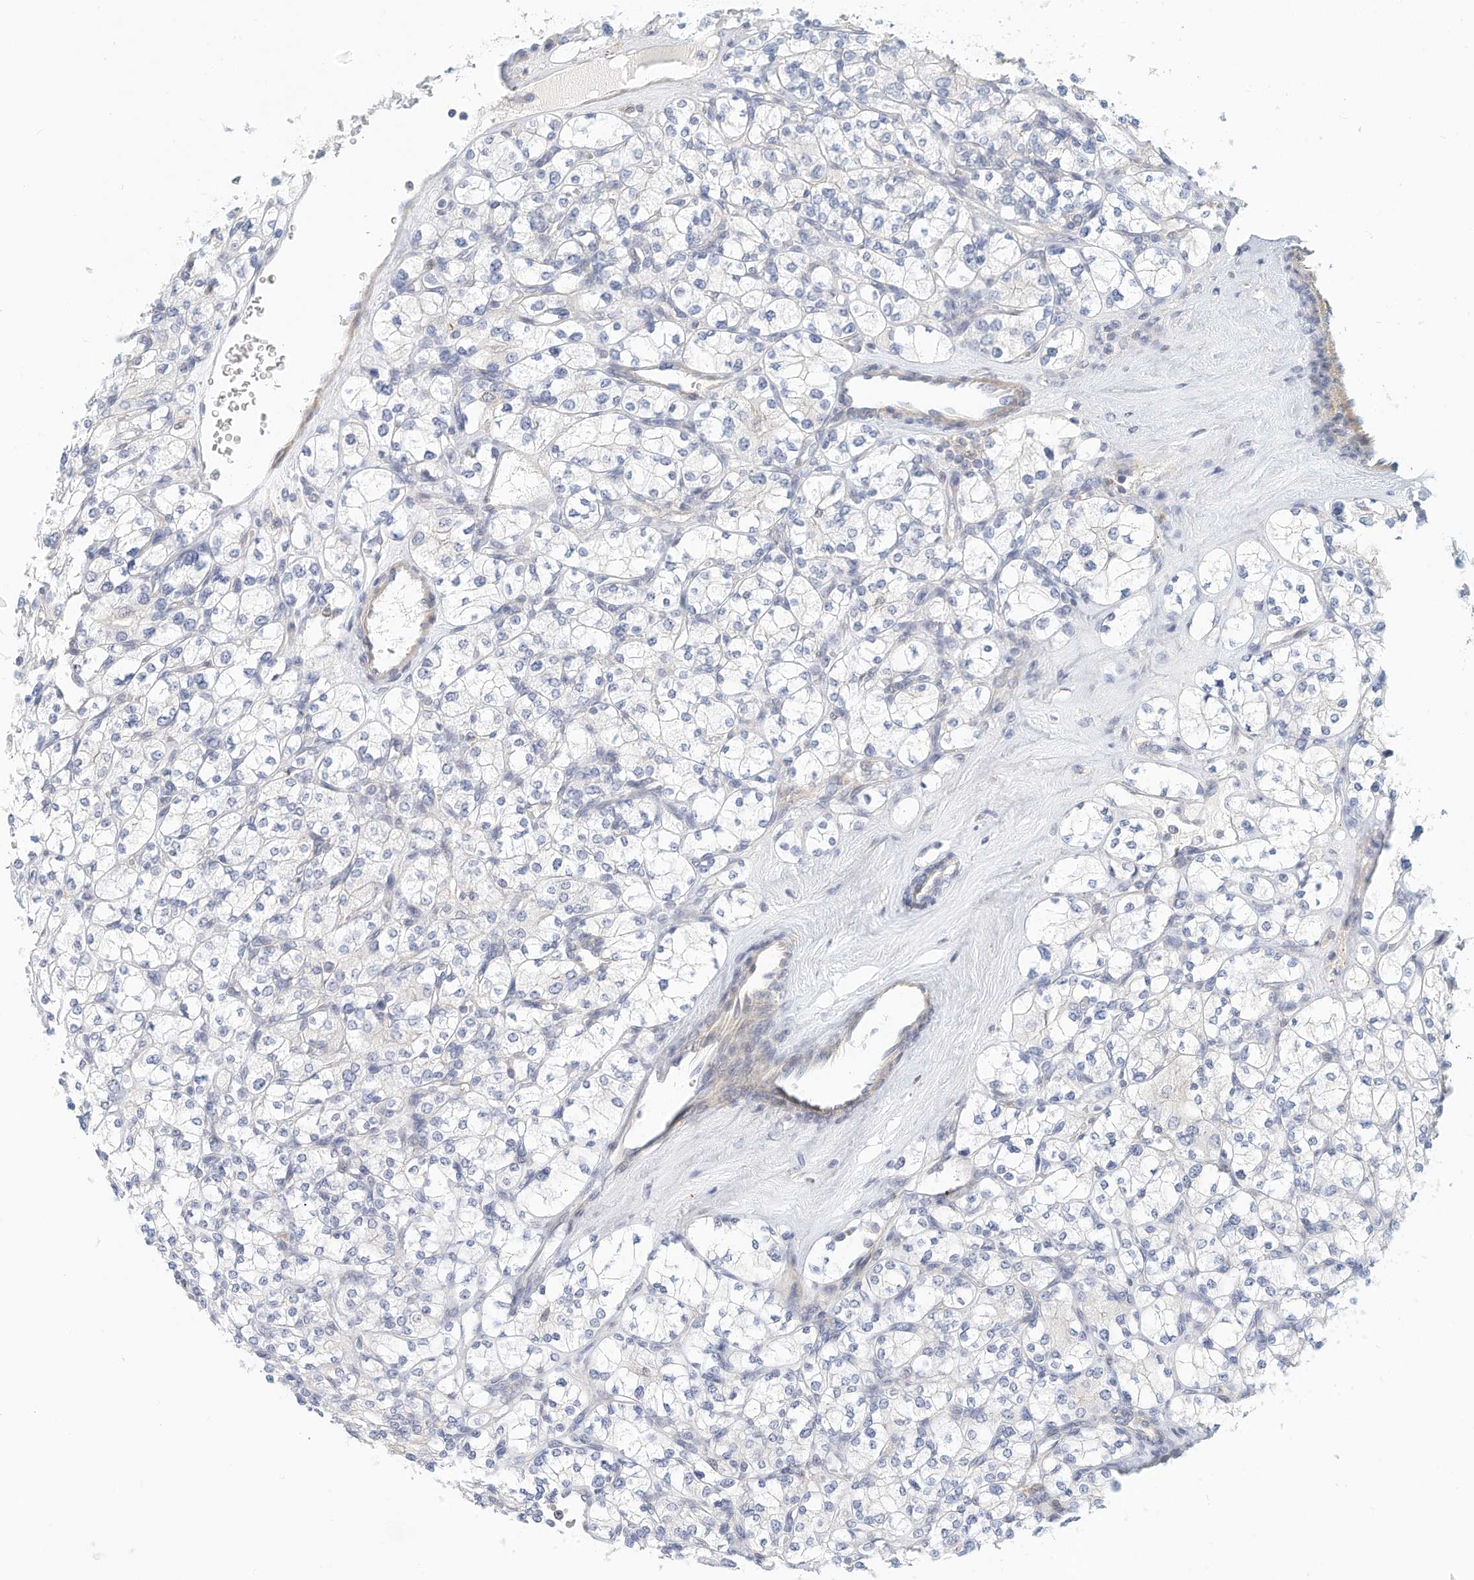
{"staining": {"intensity": "negative", "quantity": "none", "location": "none"}, "tissue": "renal cancer", "cell_type": "Tumor cells", "image_type": "cancer", "snomed": [{"axis": "morphology", "description": "Adenocarcinoma, NOS"}, {"axis": "topography", "description": "Kidney"}], "caption": "A micrograph of renal cancer (adenocarcinoma) stained for a protein shows no brown staining in tumor cells.", "gene": "MICAL1", "patient": {"sex": "male", "age": 77}}